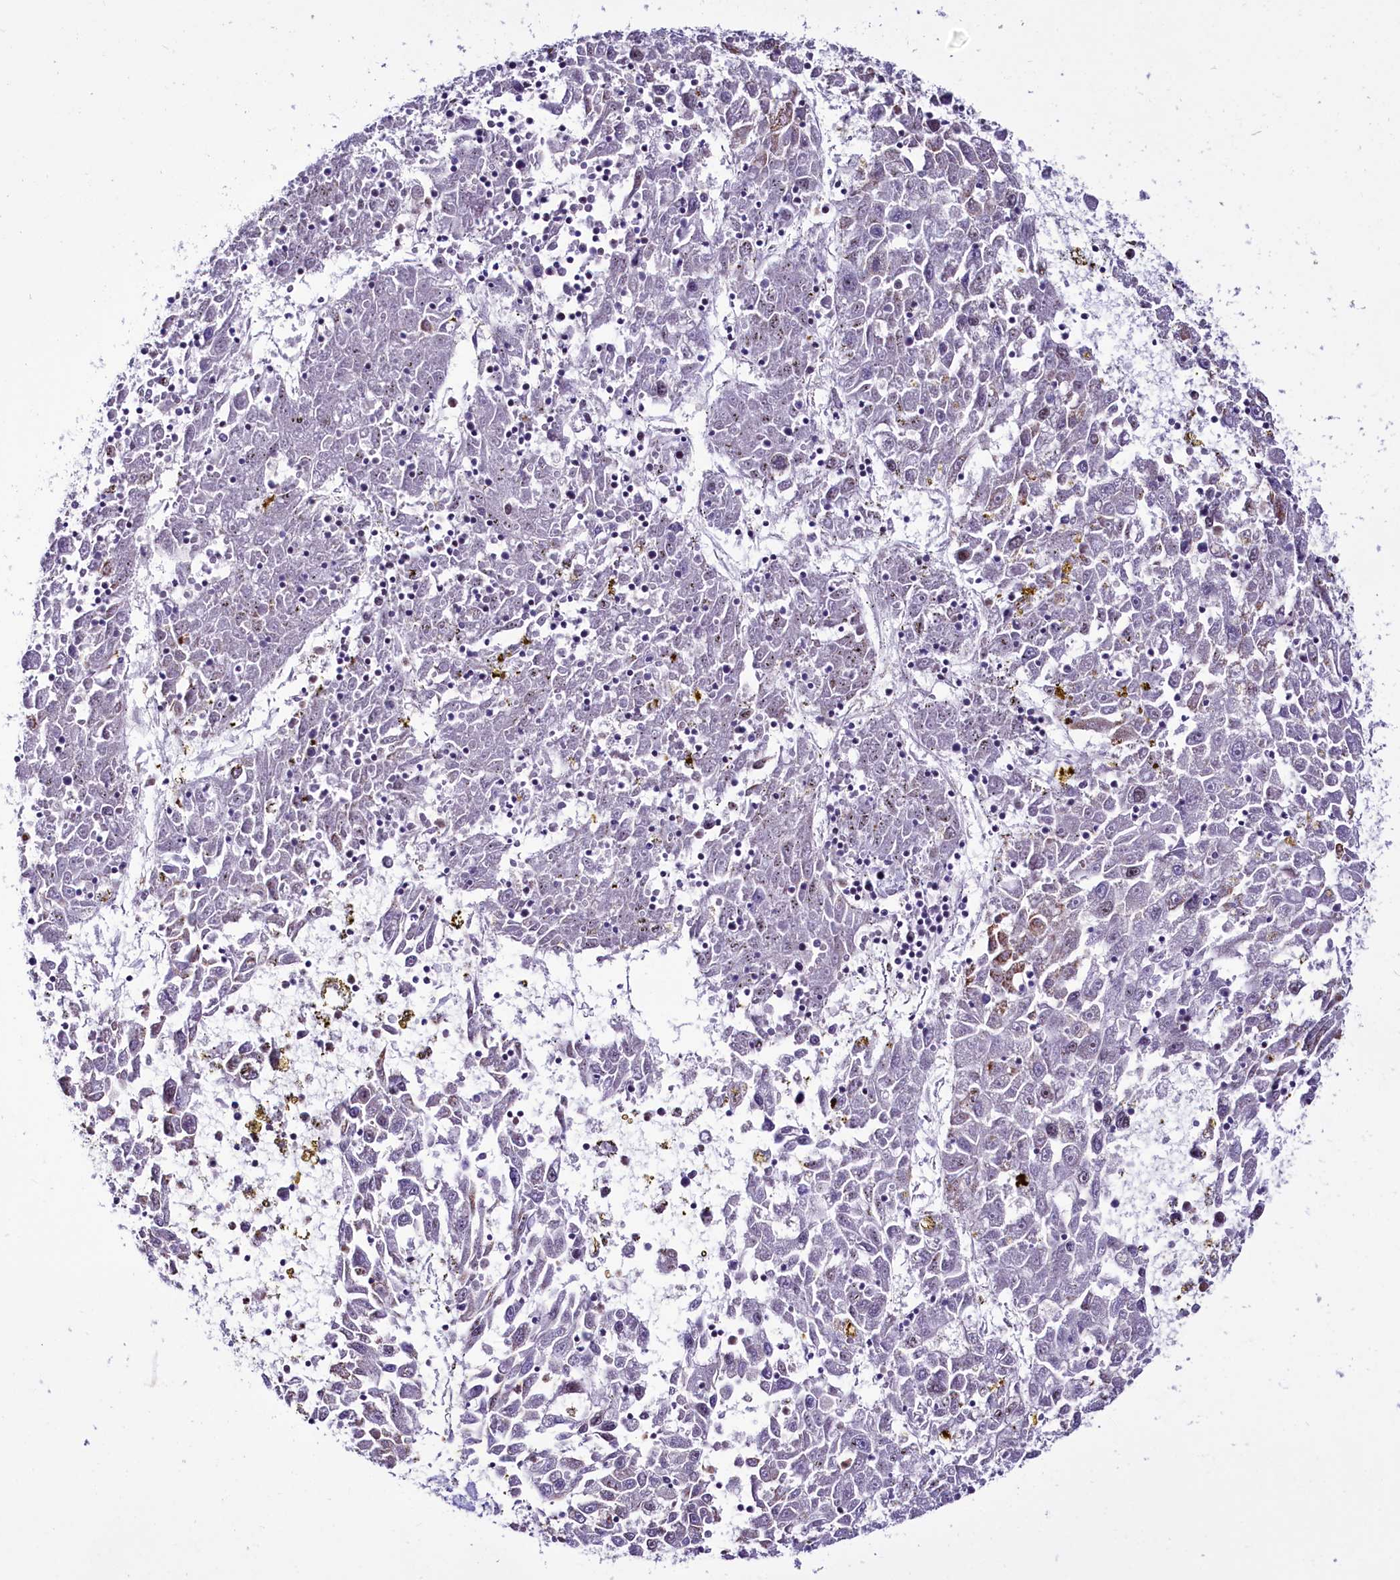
{"staining": {"intensity": "weak", "quantity": "<25%", "location": "nuclear"}, "tissue": "liver cancer", "cell_type": "Tumor cells", "image_type": "cancer", "snomed": [{"axis": "morphology", "description": "Carcinoma, Hepatocellular, NOS"}, {"axis": "topography", "description": "Liver"}], "caption": "This is a image of immunohistochemistry staining of liver cancer, which shows no staining in tumor cells.", "gene": "SCAF11", "patient": {"sex": "male", "age": 49}}